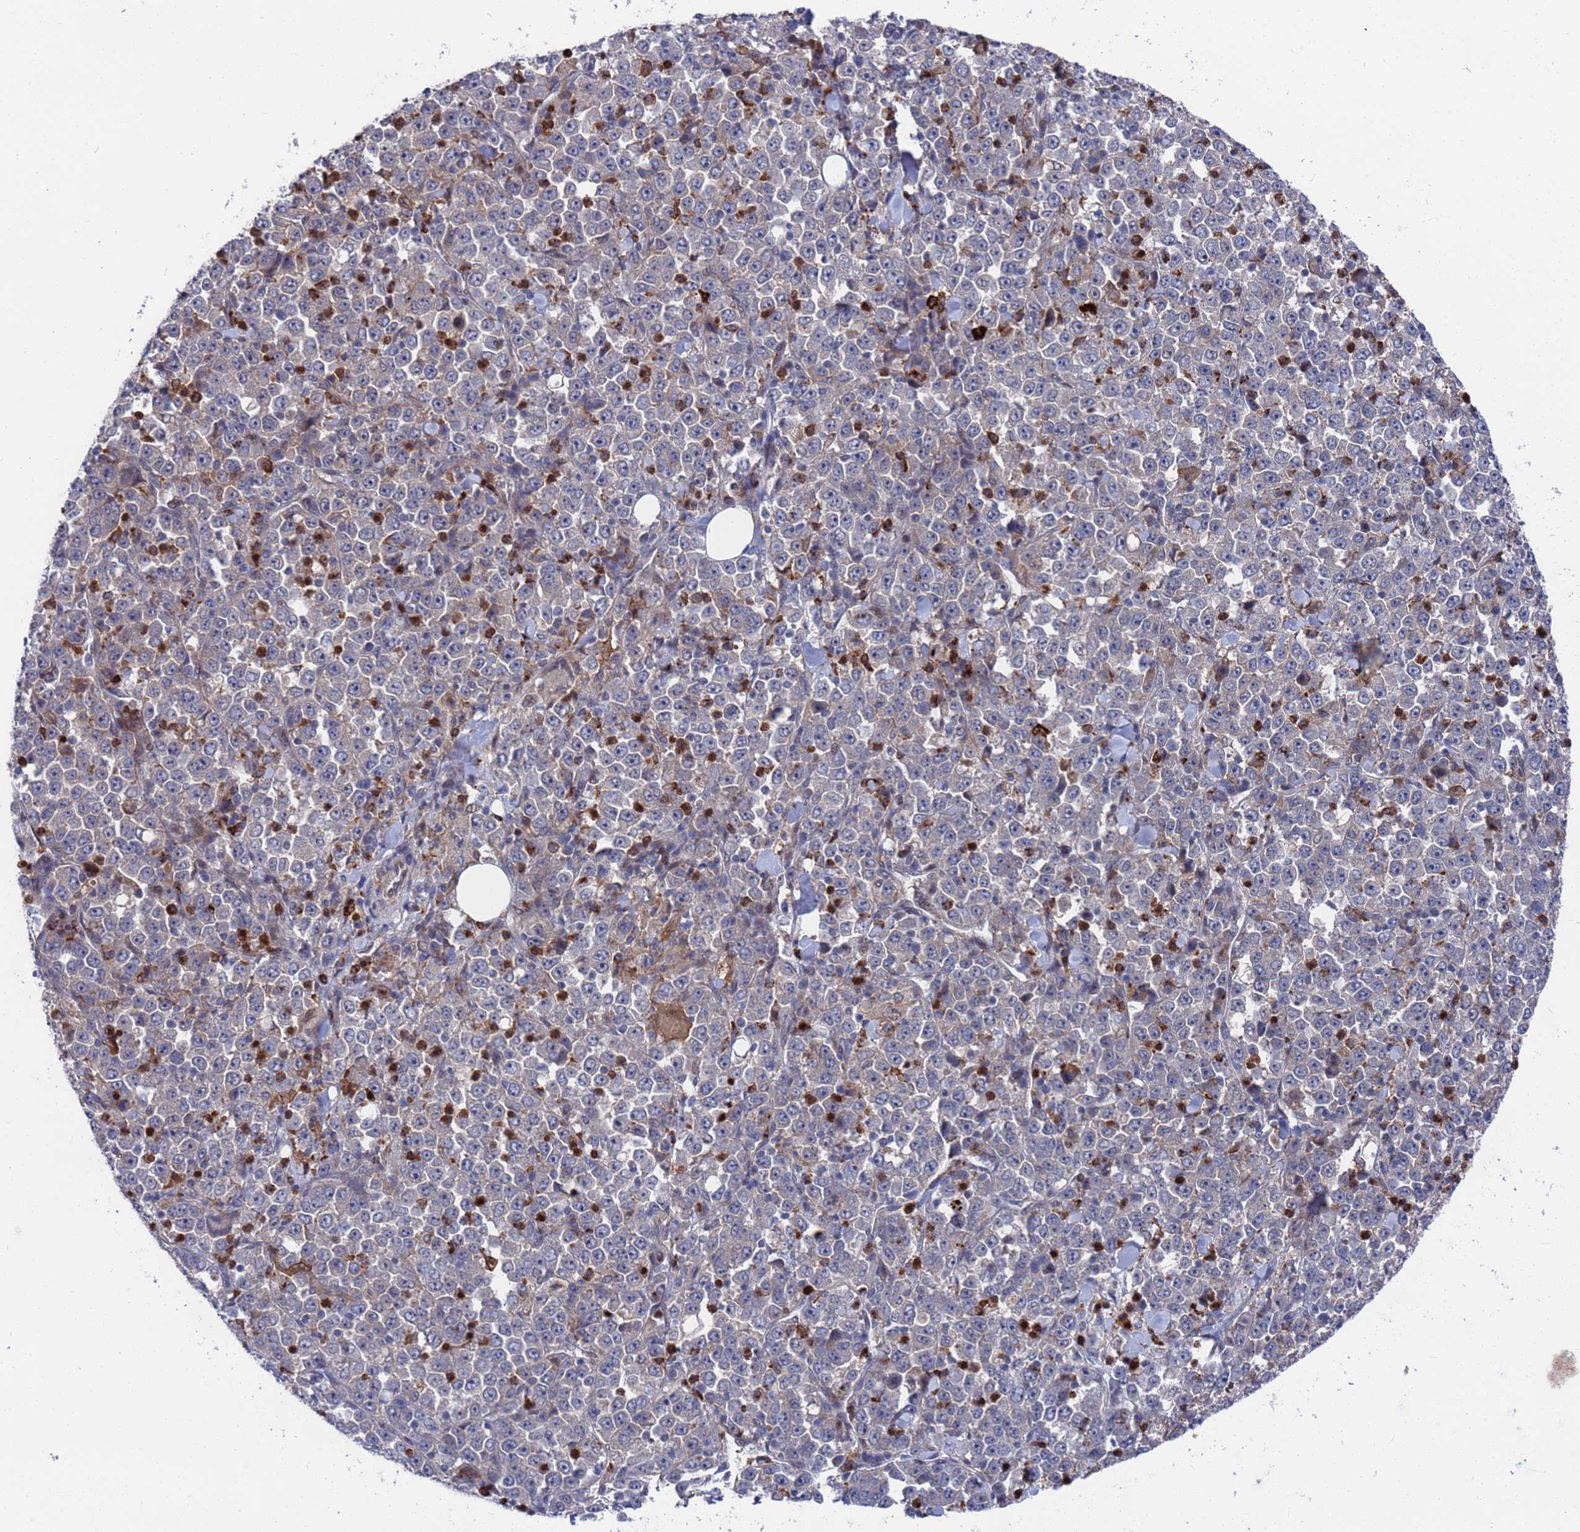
{"staining": {"intensity": "negative", "quantity": "none", "location": "none"}, "tissue": "stomach cancer", "cell_type": "Tumor cells", "image_type": "cancer", "snomed": [{"axis": "morphology", "description": "Normal tissue, NOS"}, {"axis": "morphology", "description": "Adenocarcinoma, NOS"}, {"axis": "topography", "description": "Stomach, upper"}, {"axis": "topography", "description": "Stomach"}], "caption": "High magnification brightfield microscopy of adenocarcinoma (stomach) stained with DAB (3,3'-diaminobenzidine) (brown) and counterstained with hematoxylin (blue): tumor cells show no significant staining.", "gene": "TMBIM6", "patient": {"sex": "male", "age": 59}}